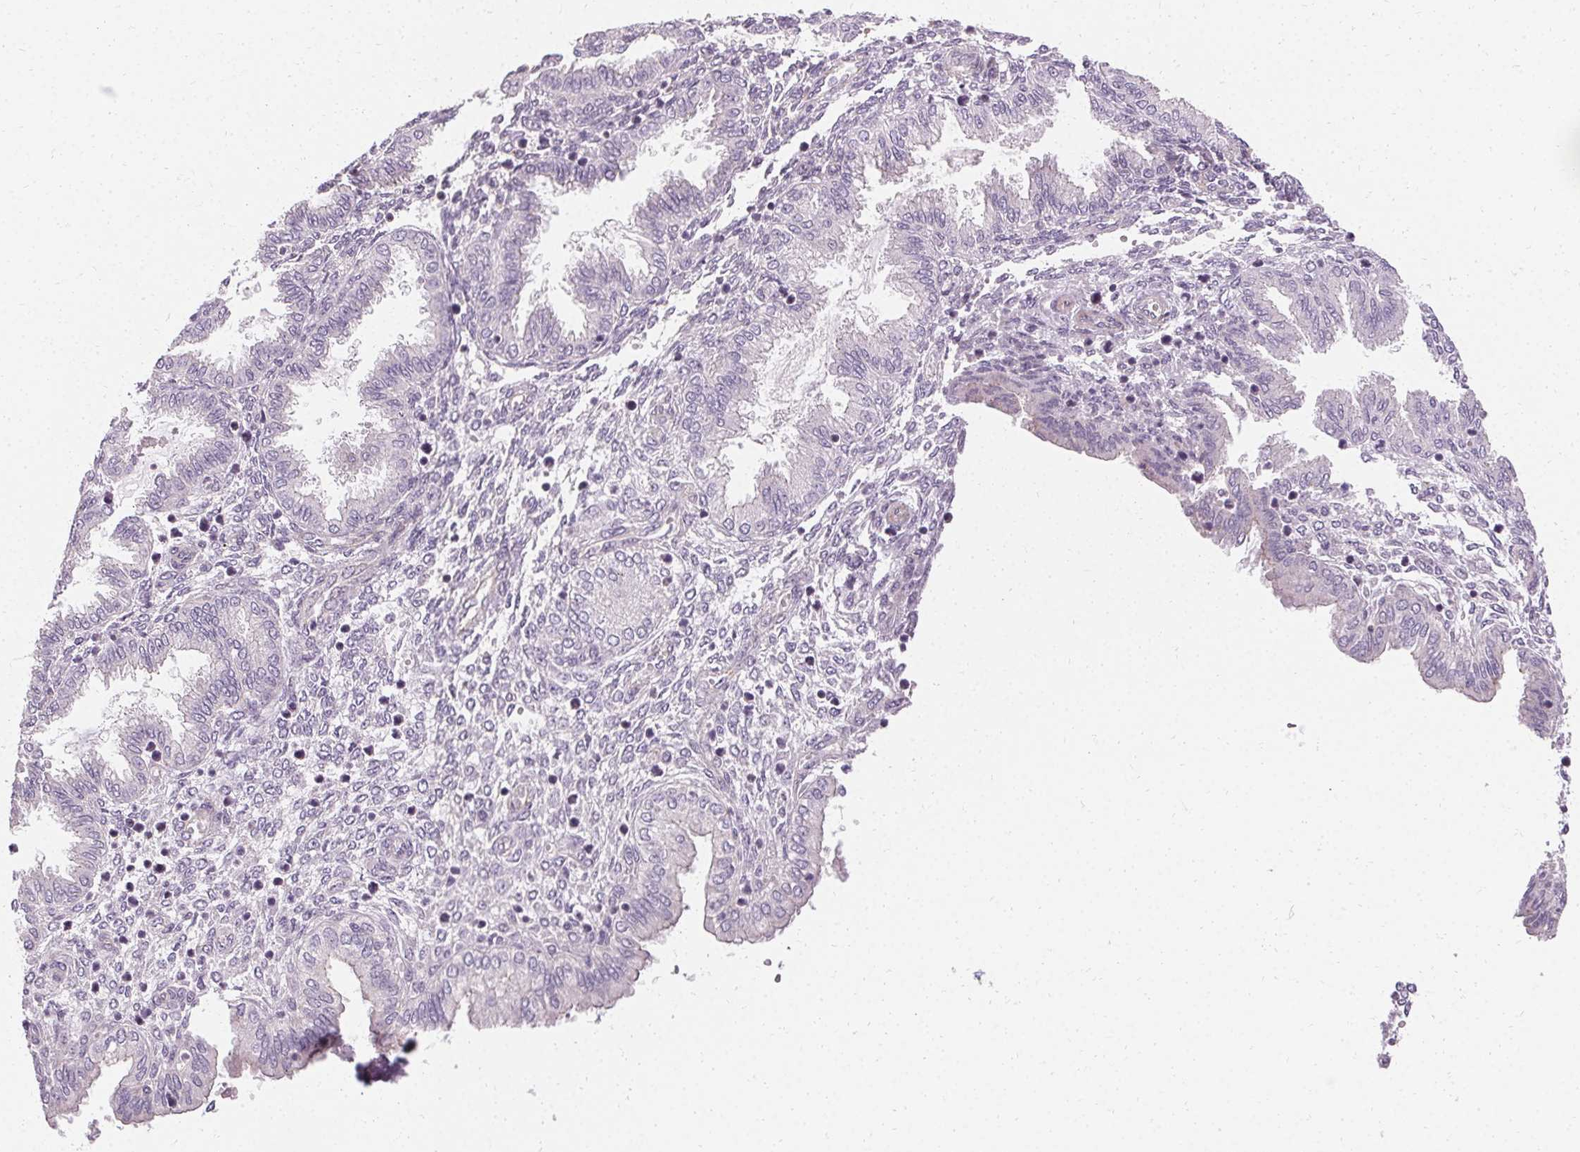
{"staining": {"intensity": "negative", "quantity": "none", "location": "none"}, "tissue": "endometrium", "cell_type": "Cells in endometrial stroma", "image_type": "normal", "snomed": [{"axis": "morphology", "description": "Normal tissue, NOS"}, {"axis": "topography", "description": "Endometrium"}], "caption": "A high-resolution photomicrograph shows immunohistochemistry staining of normal endometrium, which shows no significant positivity in cells in endometrial stroma.", "gene": "APLP1", "patient": {"sex": "female", "age": 33}}